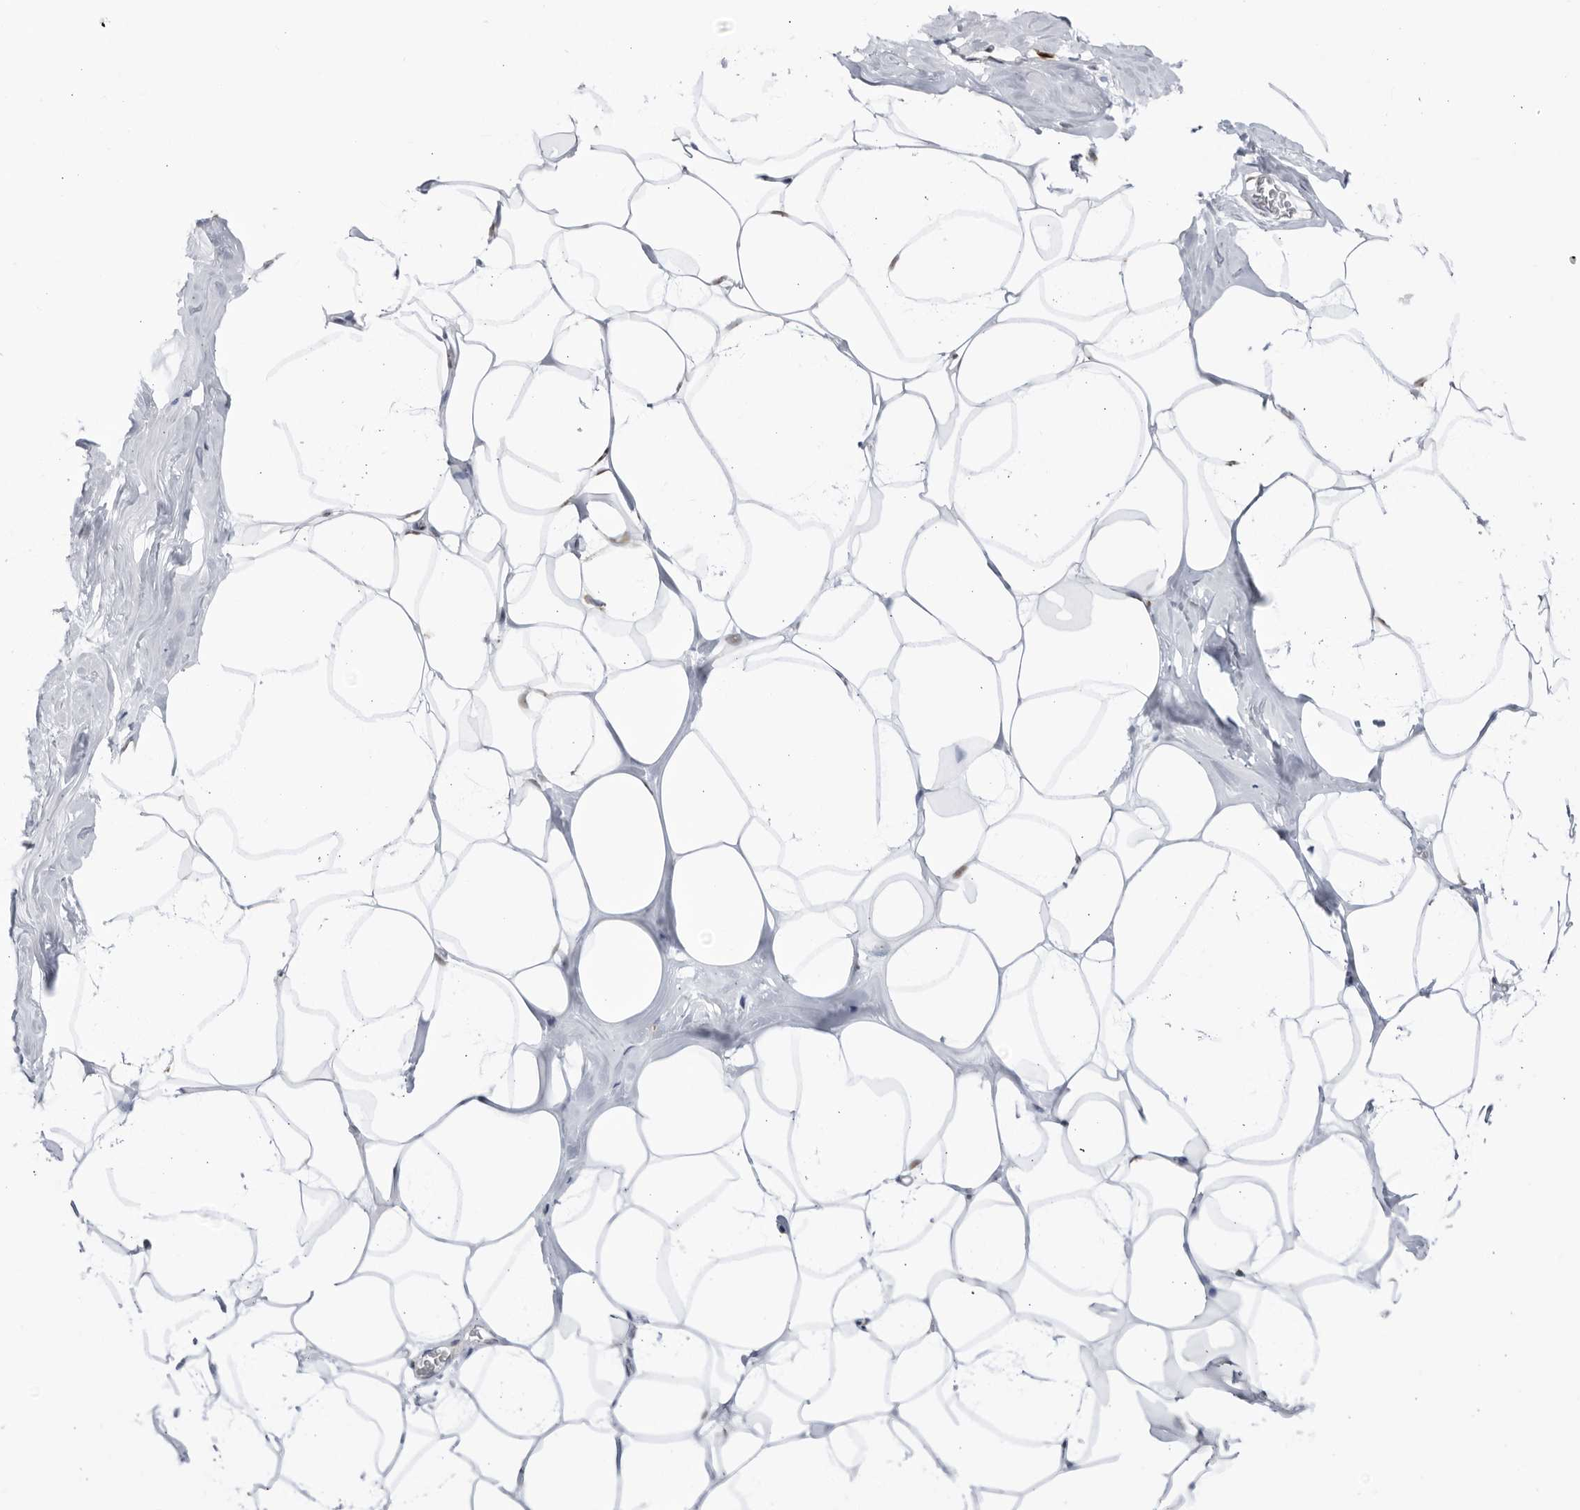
{"staining": {"intensity": "moderate", "quantity": "25%-75%", "location": "cytoplasmic/membranous"}, "tissue": "adipose tissue", "cell_type": "Adipocytes", "image_type": "normal", "snomed": [{"axis": "morphology", "description": "Normal tissue, NOS"}, {"axis": "morphology", "description": "Fibrosis, NOS"}, {"axis": "topography", "description": "Breast"}, {"axis": "topography", "description": "Adipose tissue"}], "caption": "Immunohistochemistry of benign adipose tissue reveals medium levels of moderate cytoplasmic/membranous positivity in about 25%-75% of adipocytes. The protein is shown in brown color, while the nuclei are stained blue.", "gene": "RBM34", "patient": {"sex": "female", "age": 39}}